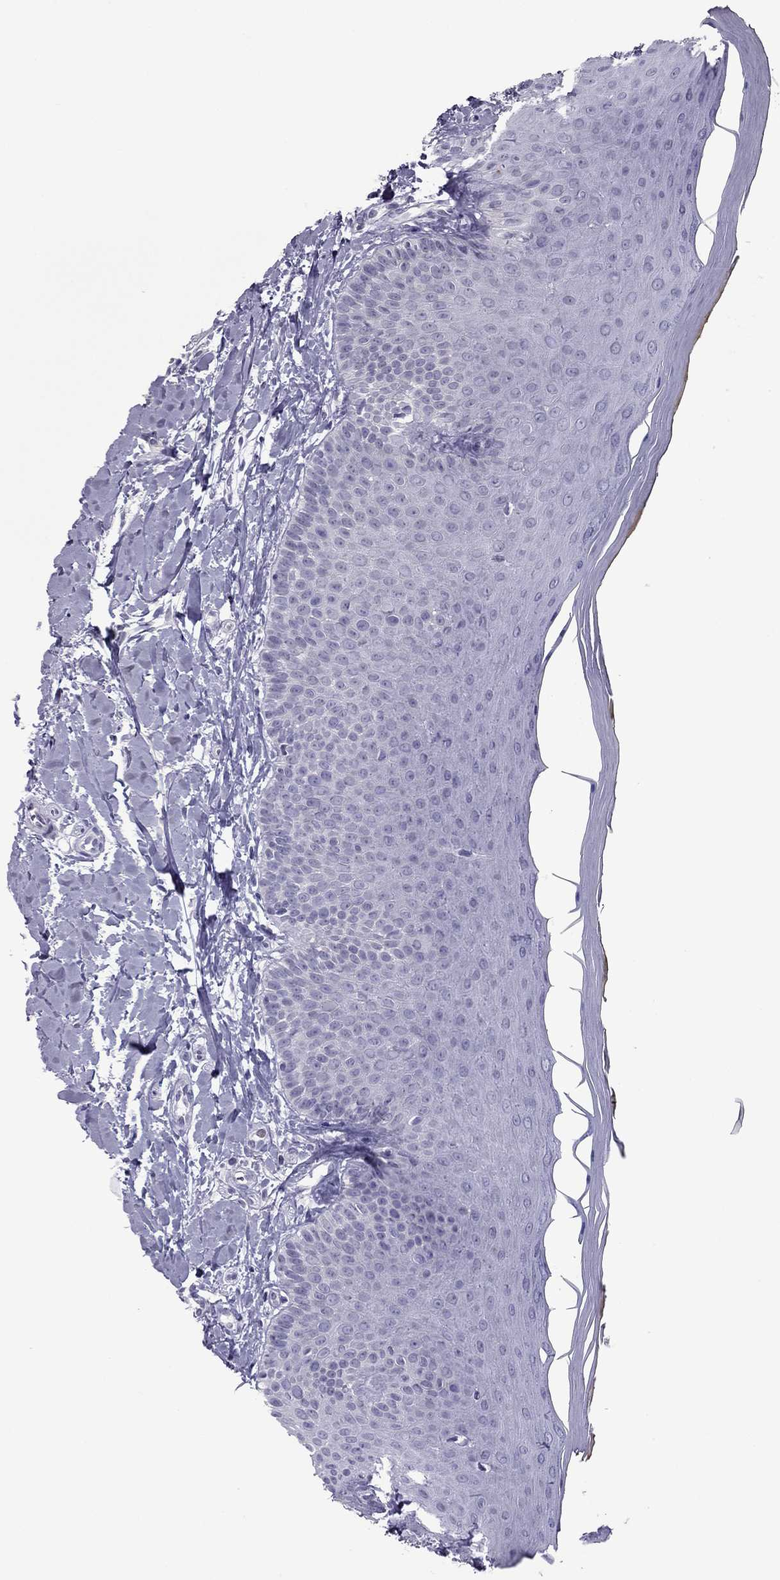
{"staining": {"intensity": "negative", "quantity": "none", "location": "none"}, "tissue": "oral mucosa", "cell_type": "Squamous epithelial cells", "image_type": "normal", "snomed": [{"axis": "morphology", "description": "Normal tissue, NOS"}, {"axis": "topography", "description": "Oral tissue"}], "caption": "IHC image of normal human oral mucosa stained for a protein (brown), which shows no staining in squamous epithelial cells. (Stains: DAB immunohistochemistry (IHC) with hematoxylin counter stain, Microscopy: brightfield microscopy at high magnification).", "gene": "CCL27", "patient": {"sex": "female", "age": 43}}